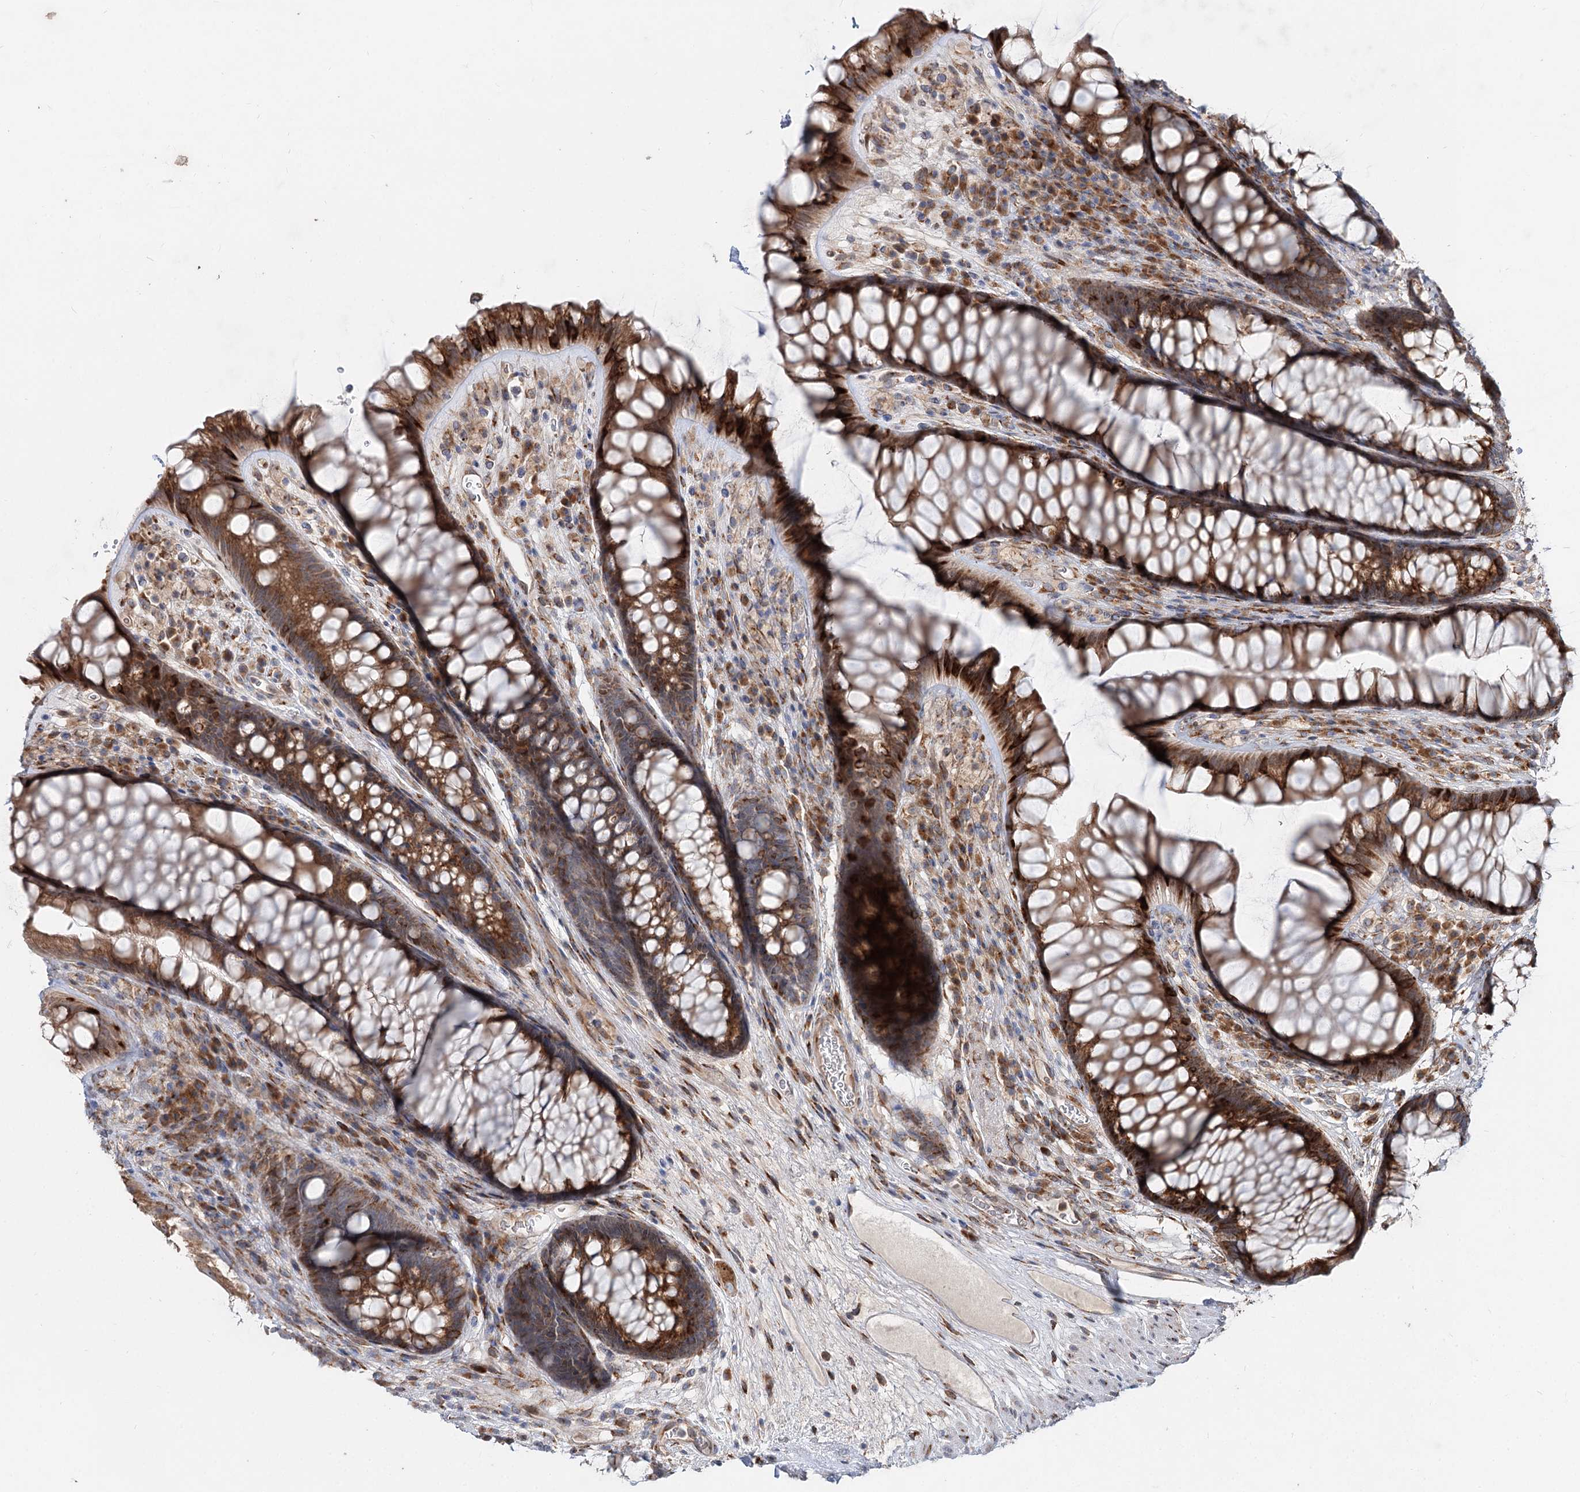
{"staining": {"intensity": "strong", "quantity": ">75%", "location": "cytoplasmic/membranous"}, "tissue": "rectum", "cell_type": "Glandular cells", "image_type": "normal", "snomed": [{"axis": "morphology", "description": "Normal tissue, NOS"}, {"axis": "topography", "description": "Rectum"}], "caption": "Benign rectum shows strong cytoplasmic/membranous expression in about >75% of glandular cells, visualized by immunohistochemistry.", "gene": "SPART", "patient": {"sex": "male", "age": 74}}